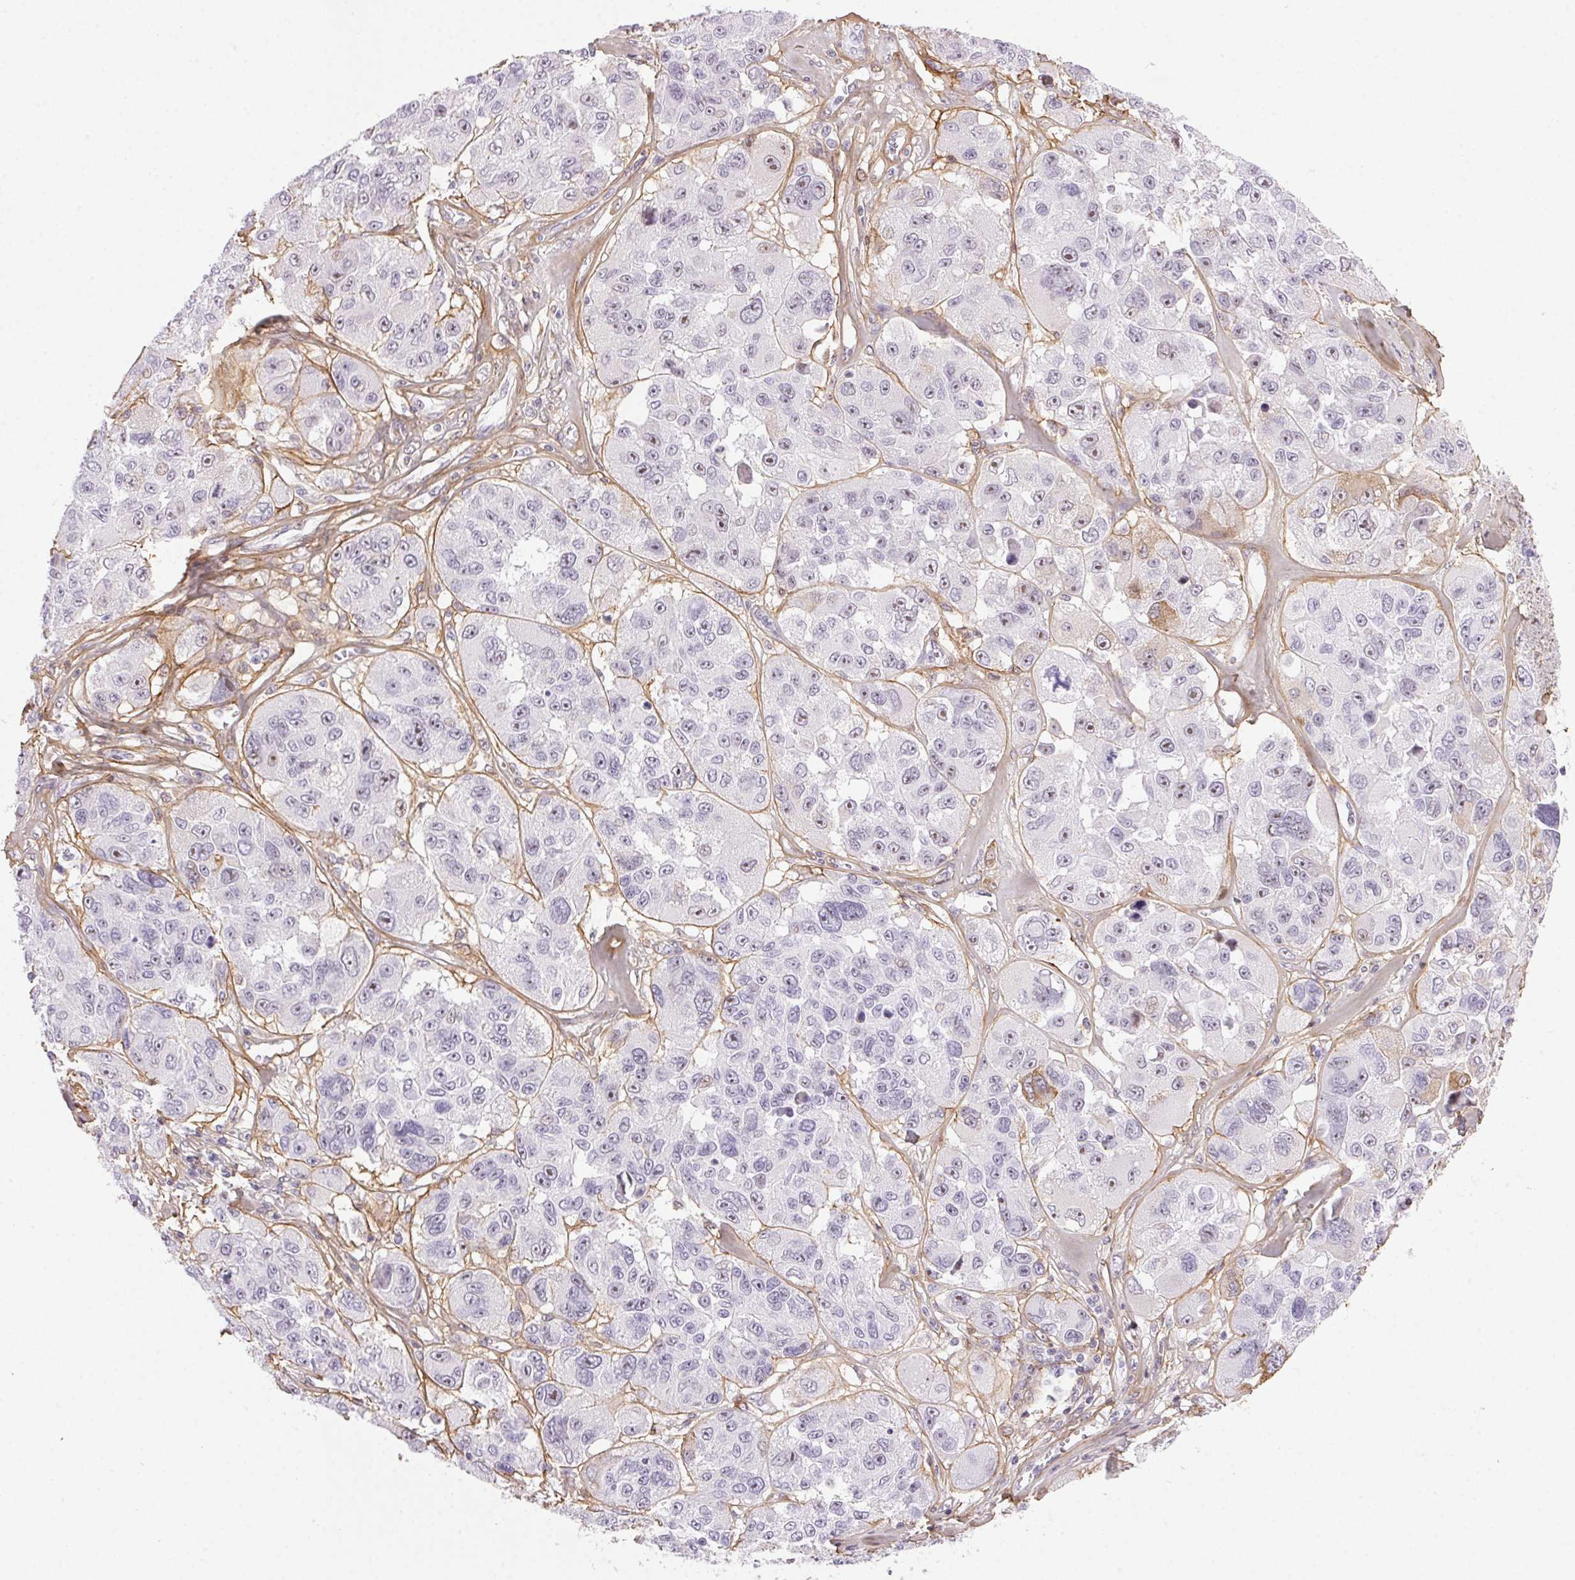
{"staining": {"intensity": "moderate", "quantity": "<25%", "location": "nuclear"}, "tissue": "melanoma", "cell_type": "Tumor cells", "image_type": "cancer", "snomed": [{"axis": "morphology", "description": "Malignant melanoma, NOS"}, {"axis": "topography", "description": "Skin"}], "caption": "DAB immunohistochemical staining of human melanoma reveals moderate nuclear protein staining in about <25% of tumor cells.", "gene": "PDZD2", "patient": {"sex": "female", "age": 66}}